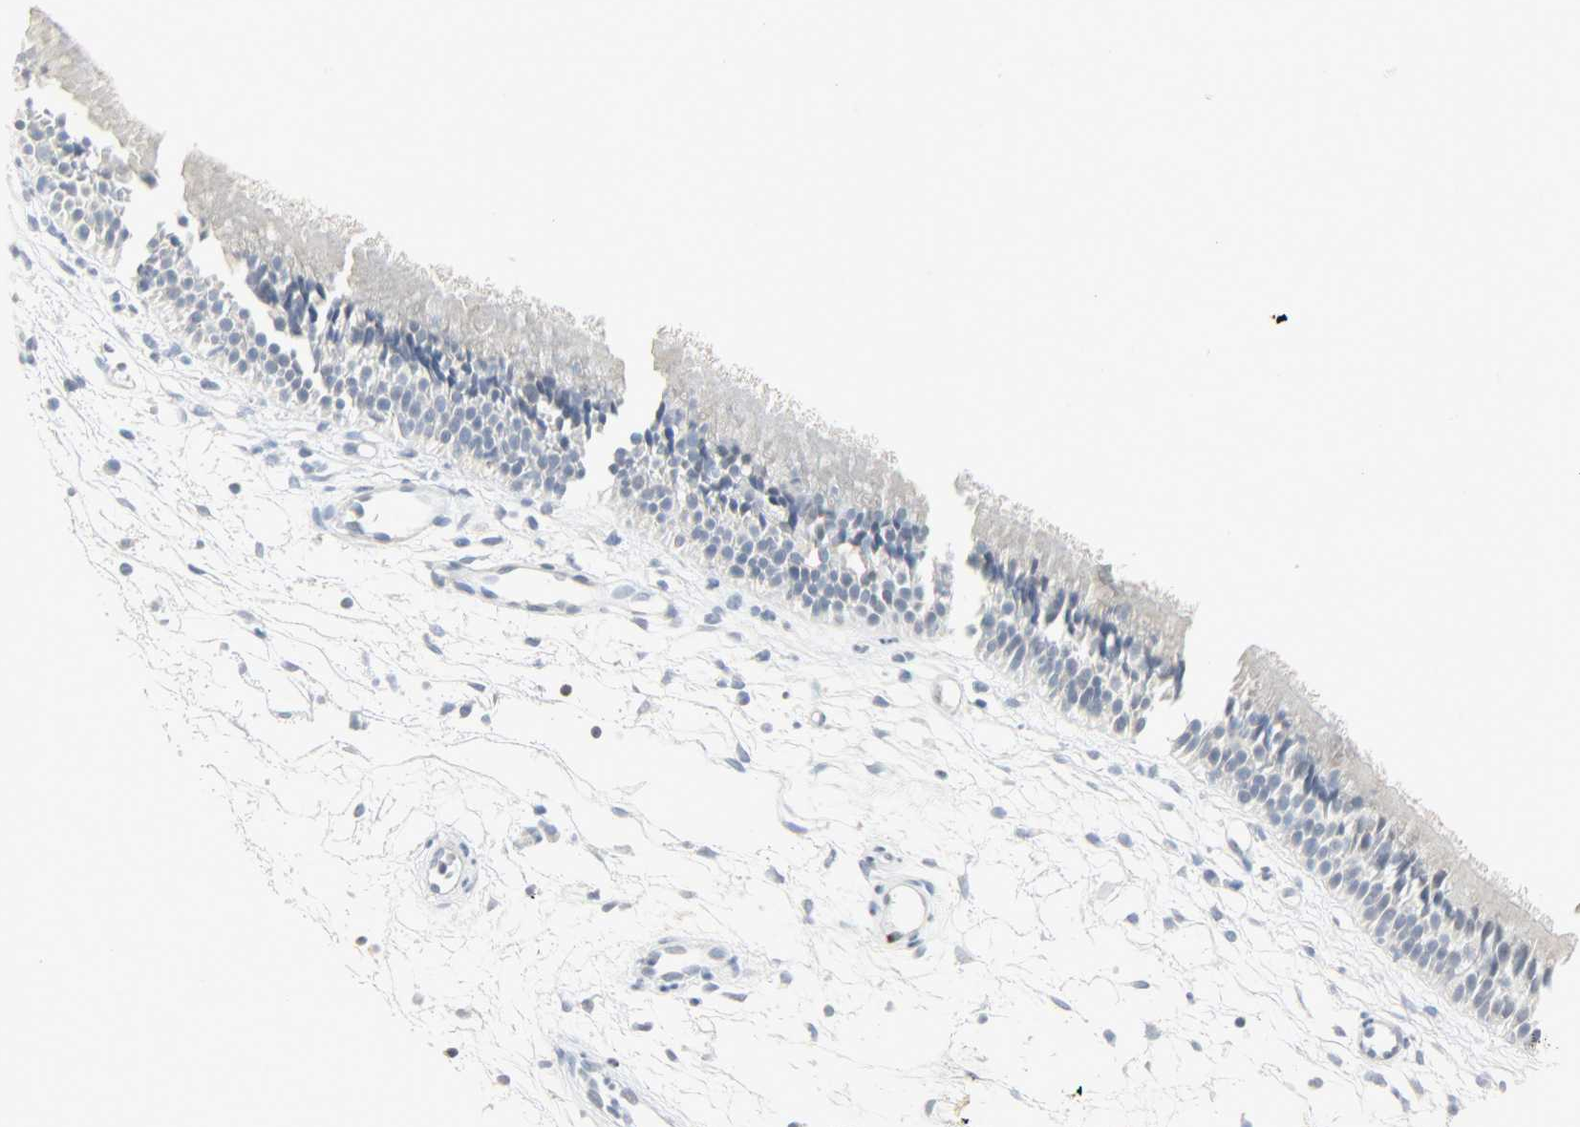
{"staining": {"intensity": "moderate", "quantity": "<25%", "location": "cytoplasmic/membranous"}, "tissue": "nasopharynx", "cell_type": "Respiratory epithelial cells", "image_type": "normal", "snomed": [{"axis": "morphology", "description": "Normal tissue, NOS"}, {"axis": "topography", "description": "Nasopharynx"}], "caption": "Protein staining of normal nasopharynx exhibits moderate cytoplasmic/membranous positivity in about <25% of respiratory epithelial cells.", "gene": "CAMK4", "patient": {"sex": "female", "age": 54}}